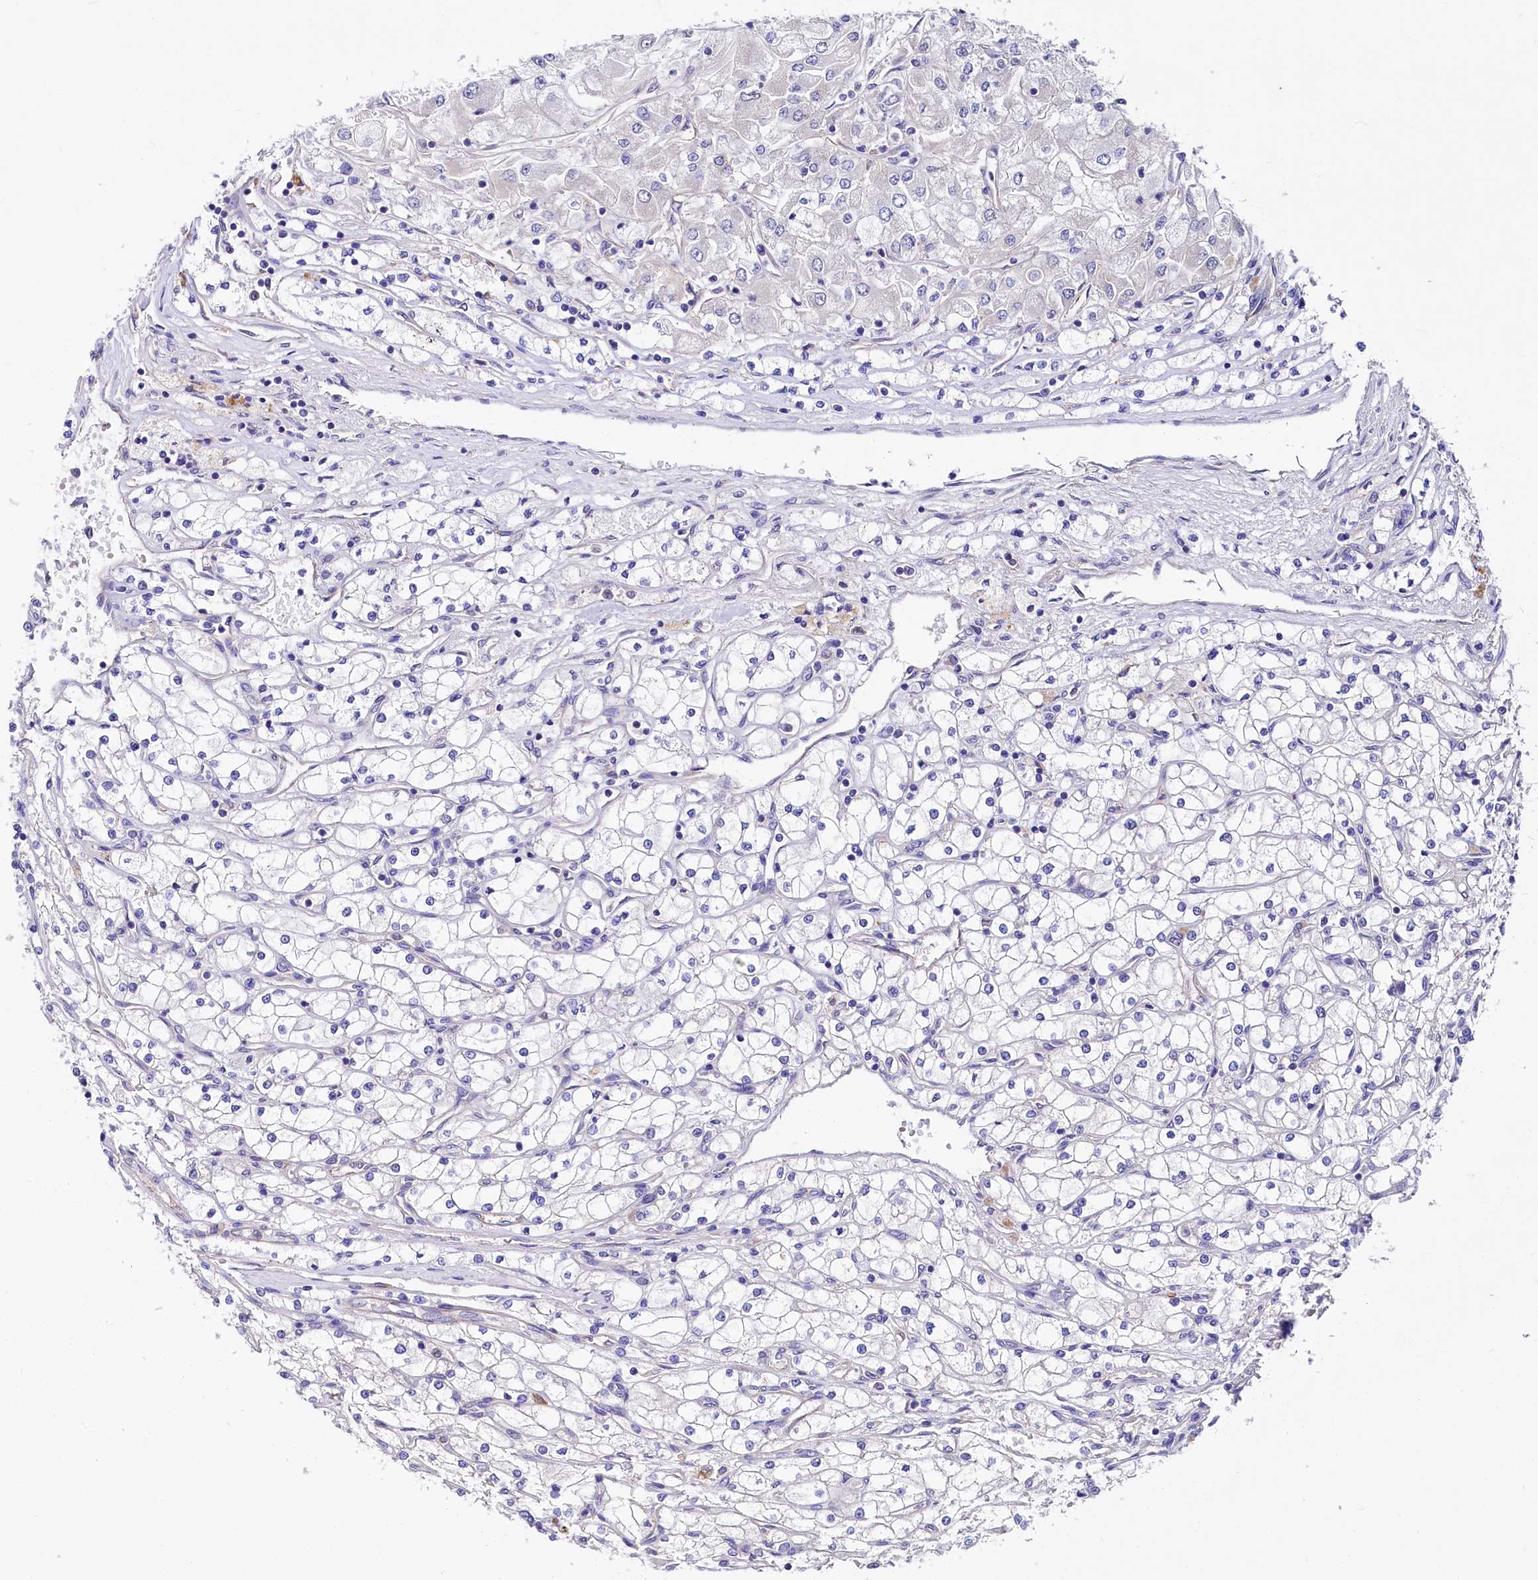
{"staining": {"intensity": "negative", "quantity": "none", "location": "none"}, "tissue": "renal cancer", "cell_type": "Tumor cells", "image_type": "cancer", "snomed": [{"axis": "morphology", "description": "Adenocarcinoma, NOS"}, {"axis": "topography", "description": "Kidney"}], "caption": "Micrograph shows no significant protein expression in tumor cells of renal adenocarcinoma.", "gene": "QARS1", "patient": {"sex": "male", "age": 80}}